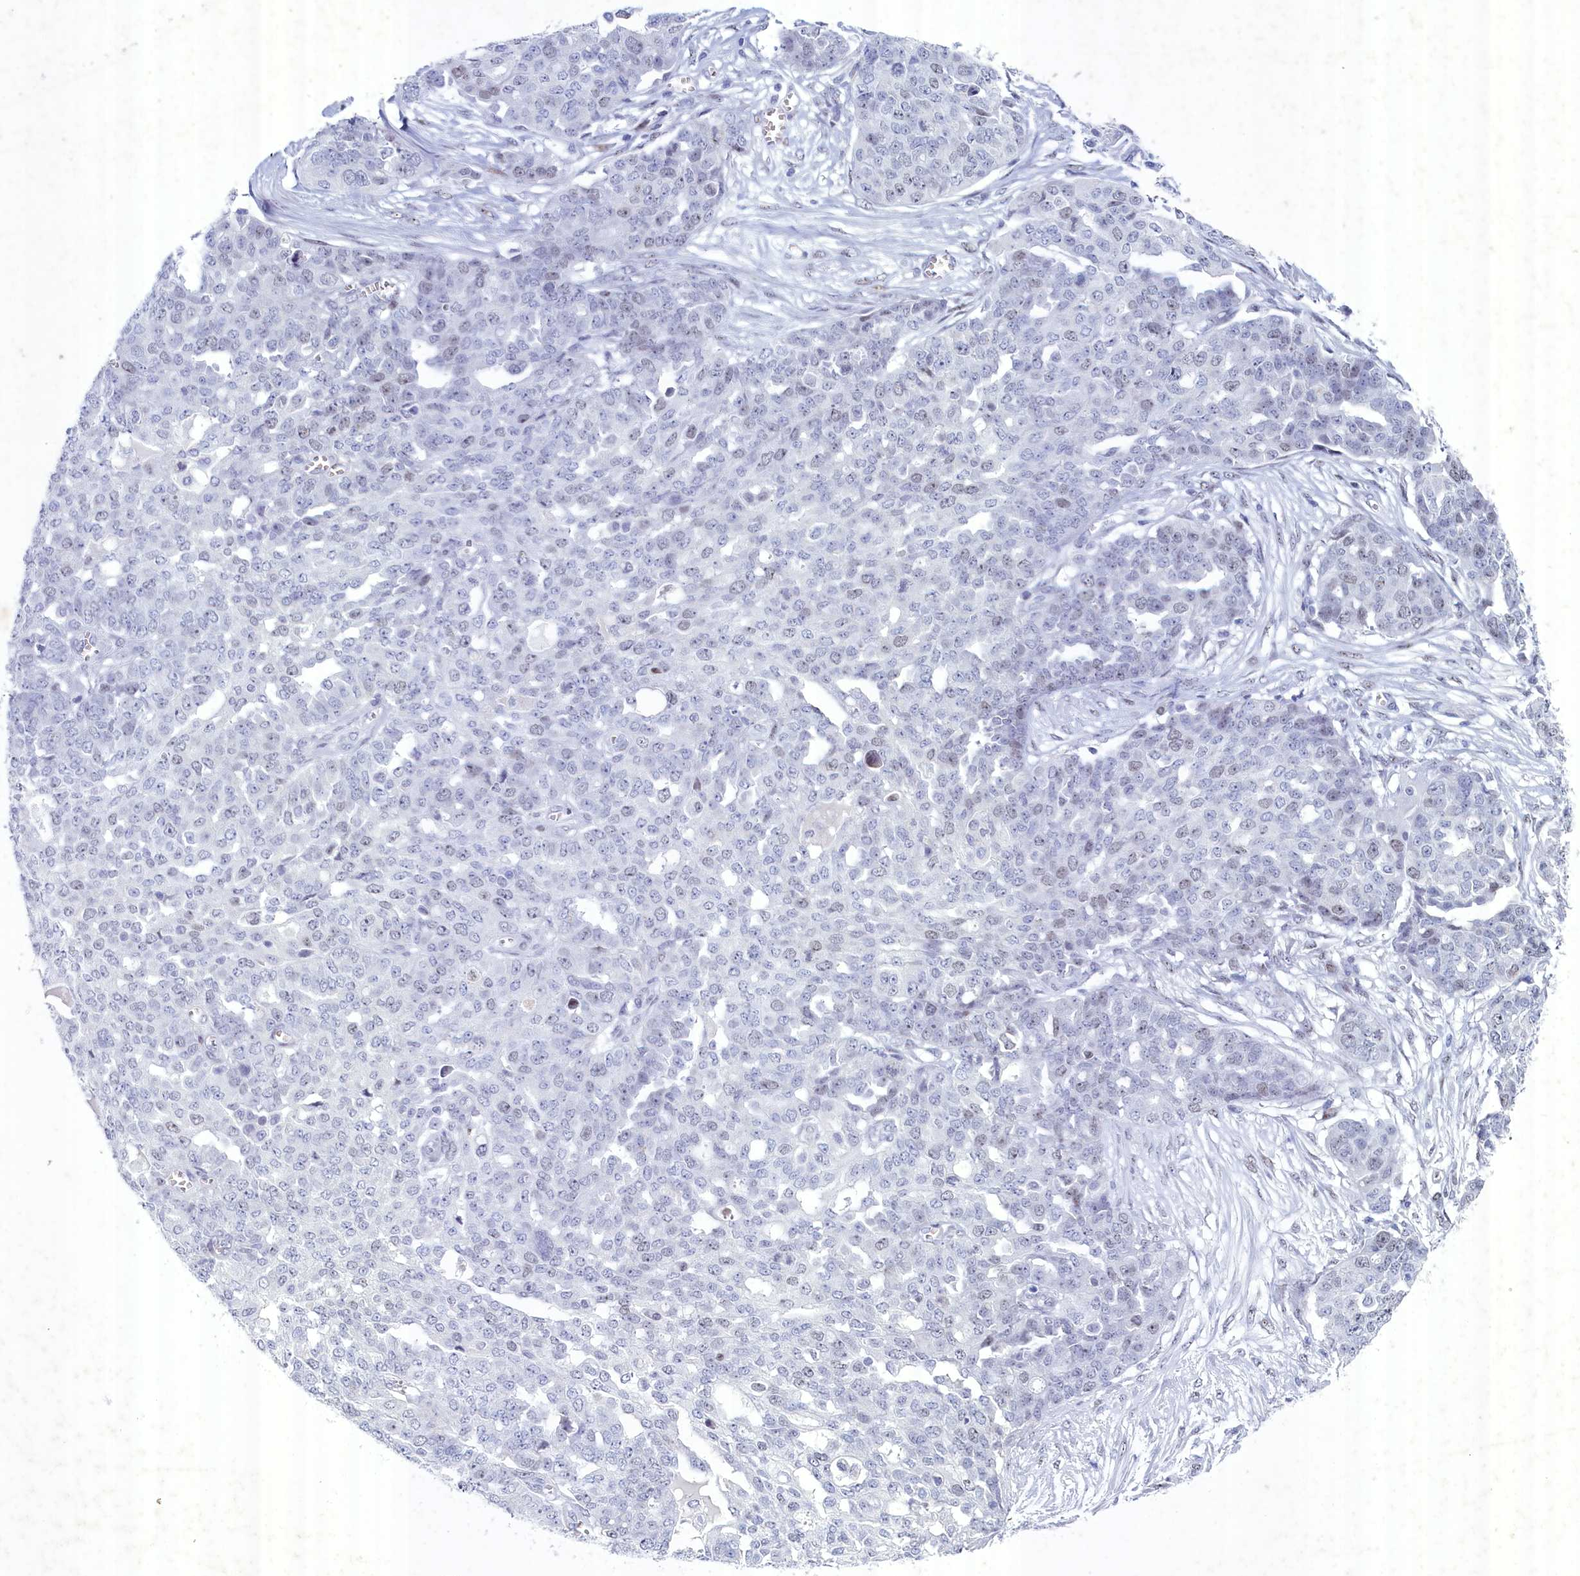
{"staining": {"intensity": "negative", "quantity": "none", "location": "none"}, "tissue": "ovarian cancer", "cell_type": "Tumor cells", "image_type": "cancer", "snomed": [{"axis": "morphology", "description": "Cystadenocarcinoma, serous, NOS"}, {"axis": "topography", "description": "Soft tissue"}, {"axis": "topography", "description": "Ovary"}], "caption": "Tumor cells show no significant protein positivity in ovarian serous cystadenocarcinoma.", "gene": "WDR76", "patient": {"sex": "female", "age": 57}}